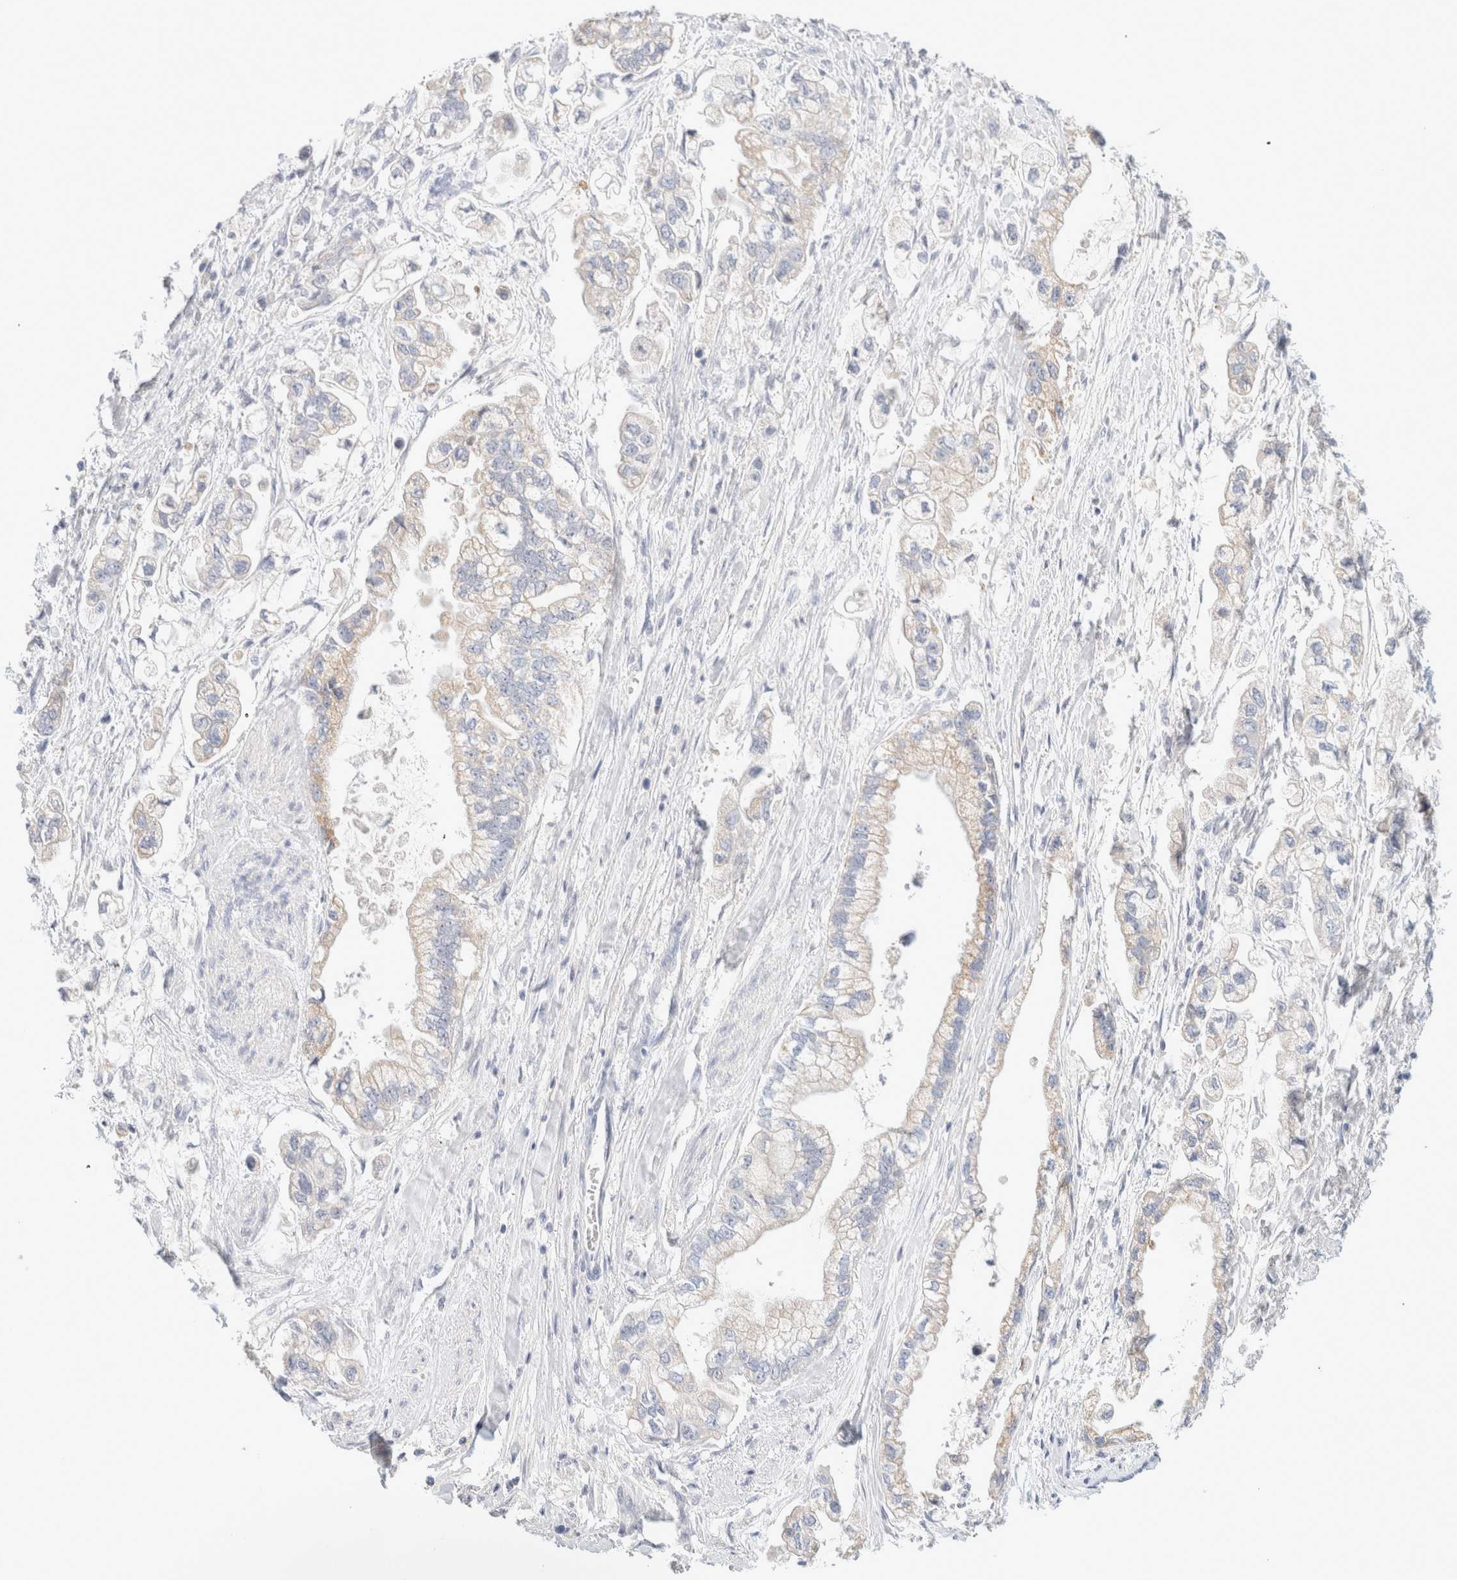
{"staining": {"intensity": "negative", "quantity": "none", "location": "none"}, "tissue": "stomach cancer", "cell_type": "Tumor cells", "image_type": "cancer", "snomed": [{"axis": "morphology", "description": "Normal tissue, NOS"}, {"axis": "morphology", "description": "Adenocarcinoma, NOS"}, {"axis": "topography", "description": "Stomach"}], "caption": "DAB (3,3'-diaminobenzidine) immunohistochemical staining of human stomach cancer demonstrates no significant staining in tumor cells.", "gene": "HEXD", "patient": {"sex": "male", "age": 62}}